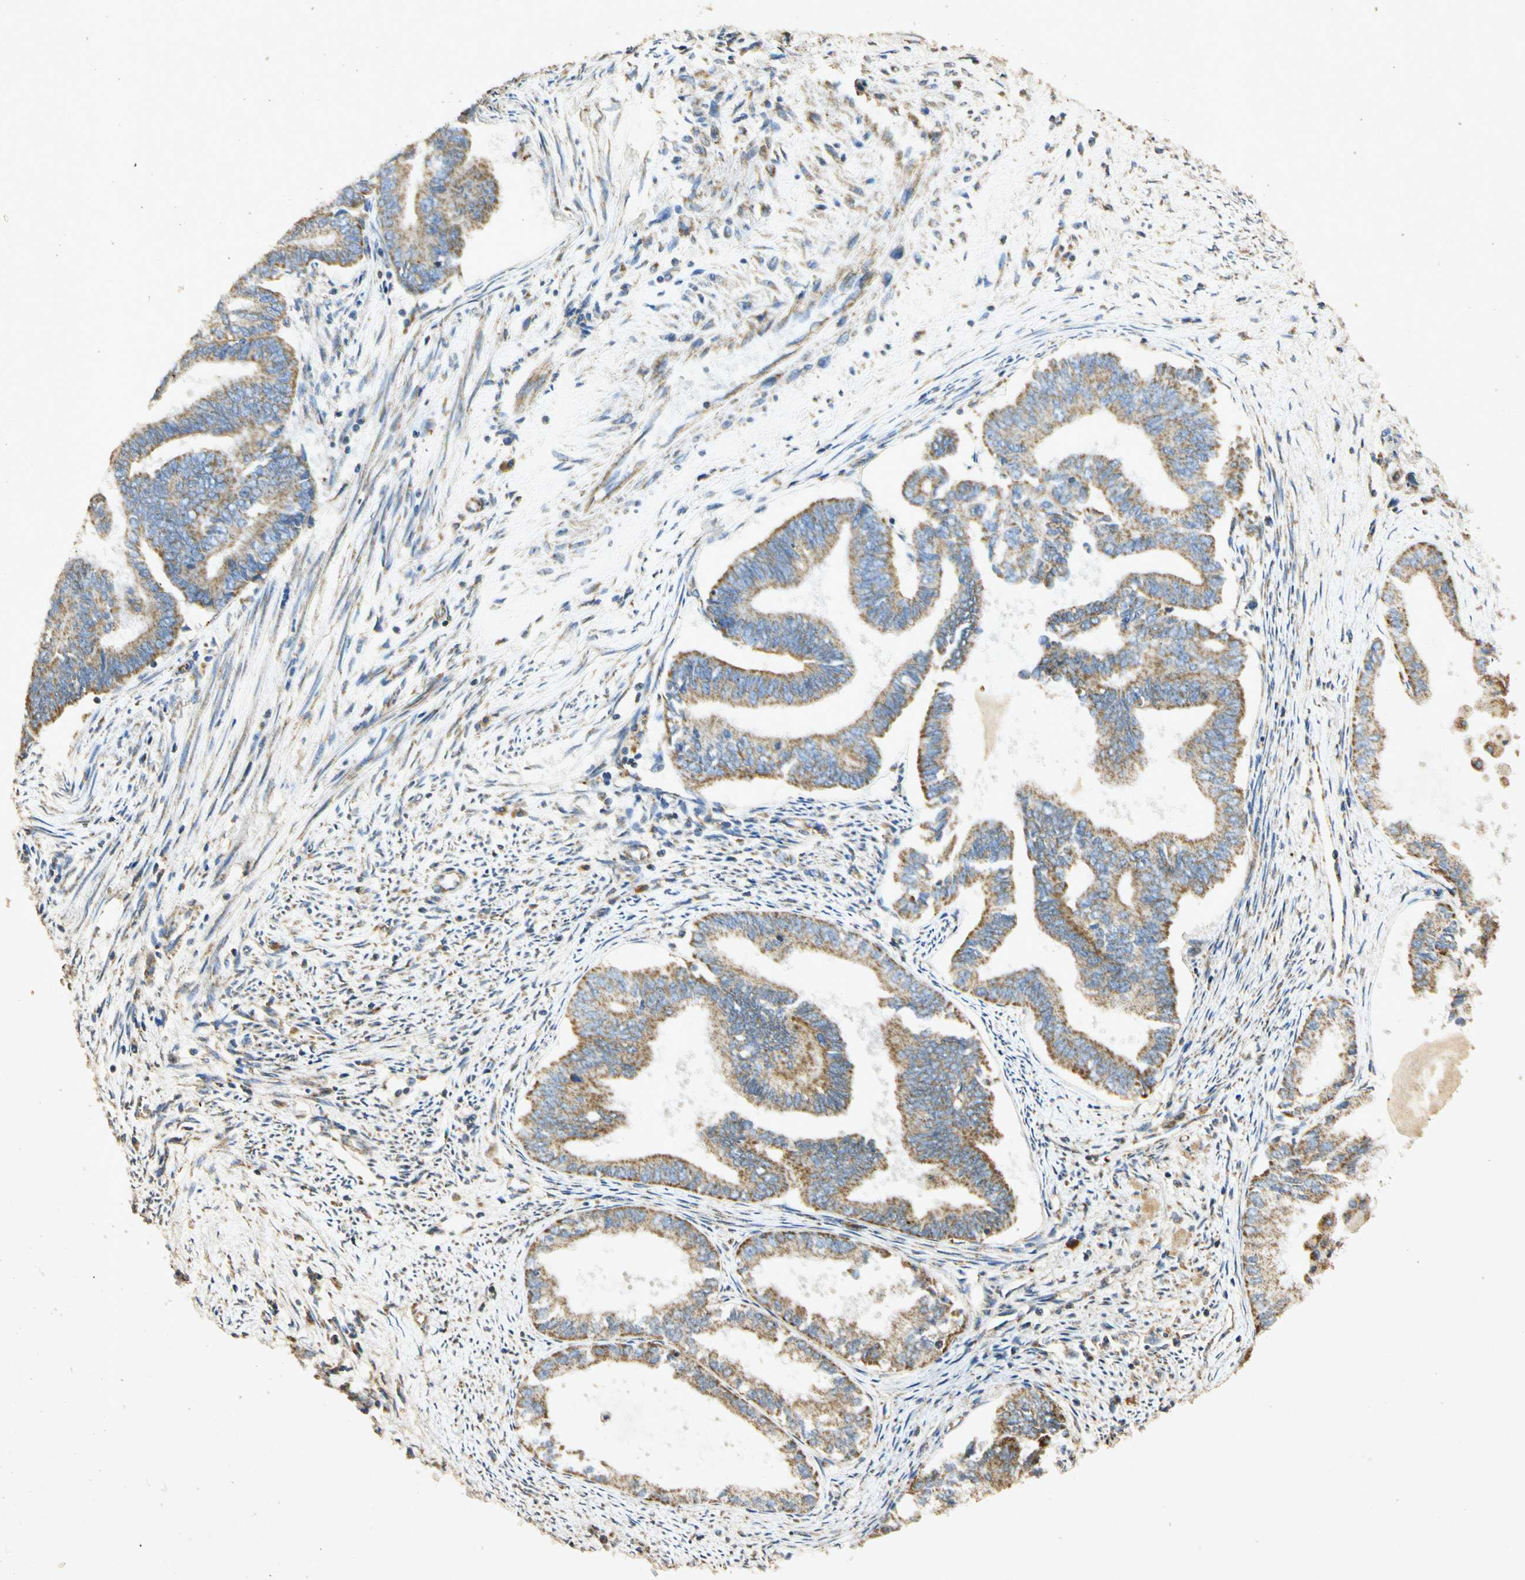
{"staining": {"intensity": "weak", "quantity": "25%-75%", "location": "cytoplasmic/membranous"}, "tissue": "endometrial cancer", "cell_type": "Tumor cells", "image_type": "cancer", "snomed": [{"axis": "morphology", "description": "Adenocarcinoma, NOS"}, {"axis": "topography", "description": "Endometrium"}], "caption": "Approximately 25%-75% of tumor cells in adenocarcinoma (endometrial) demonstrate weak cytoplasmic/membranous protein expression as visualized by brown immunohistochemical staining.", "gene": "PRDX3", "patient": {"sex": "female", "age": 86}}